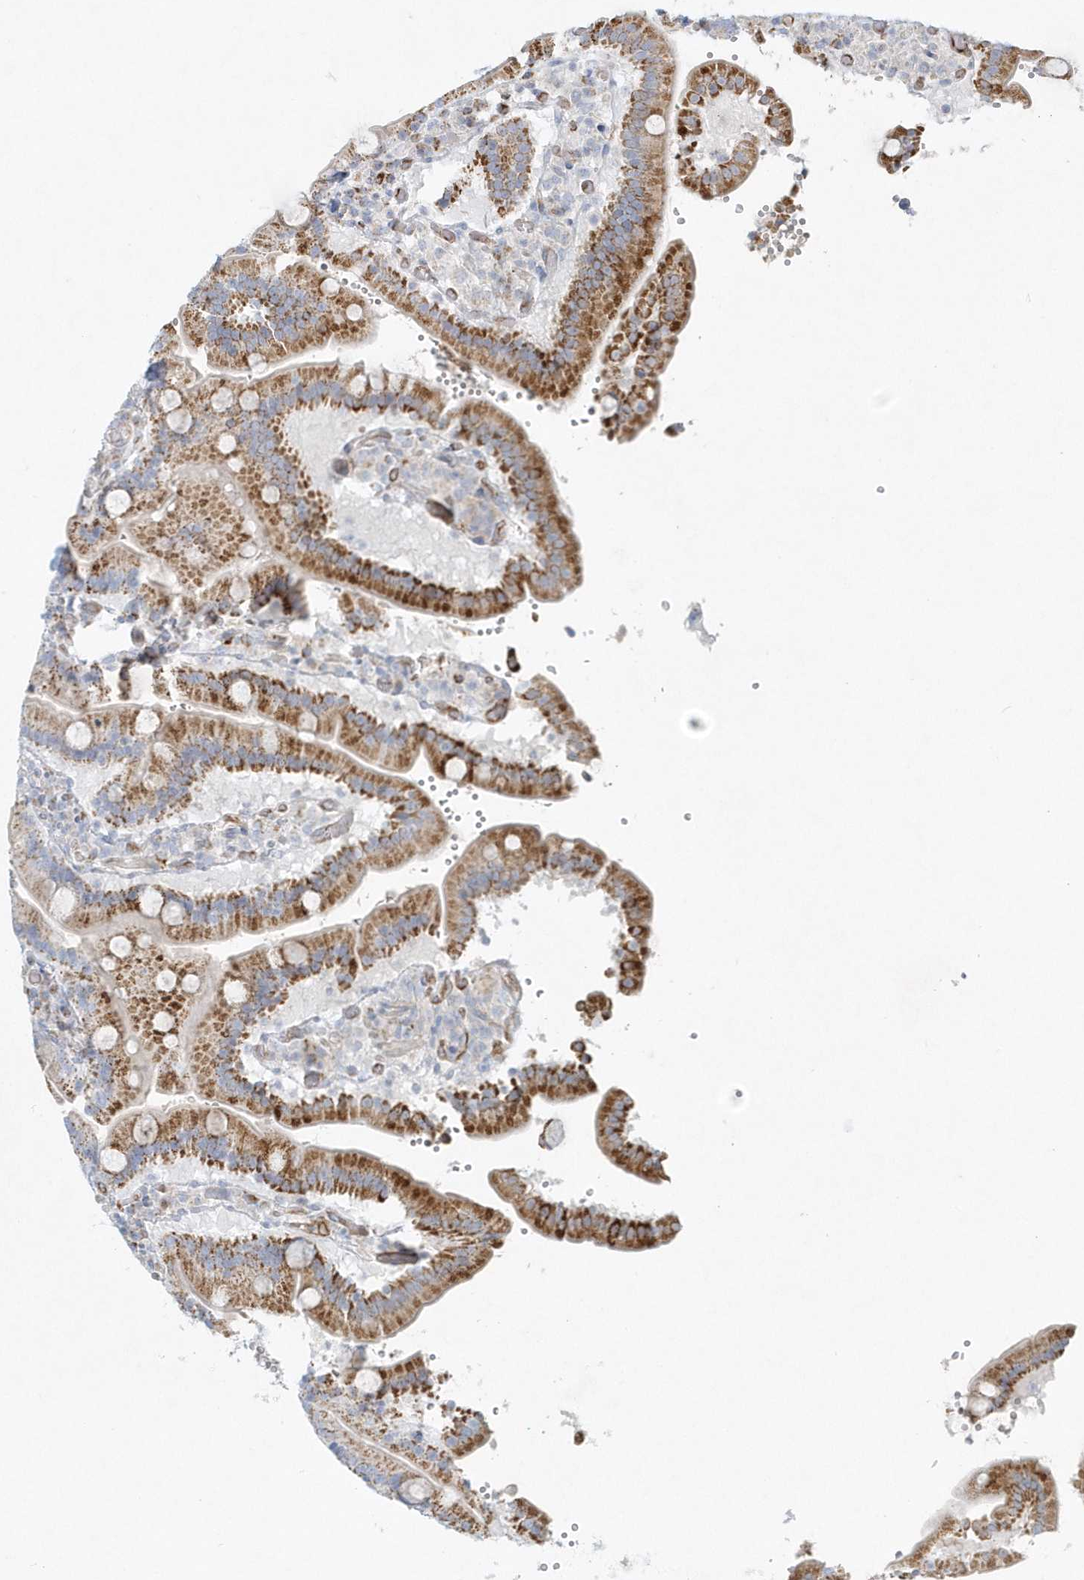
{"staining": {"intensity": "moderate", "quantity": "25%-75%", "location": "cytoplasmic/membranous"}, "tissue": "duodenum", "cell_type": "Glandular cells", "image_type": "normal", "snomed": [{"axis": "morphology", "description": "Normal tissue, NOS"}, {"axis": "topography", "description": "Duodenum"}], "caption": "This photomicrograph shows immunohistochemistry (IHC) staining of unremarkable duodenum, with medium moderate cytoplasmic/membranous expression in approximately 25%-75% of glandular cells.", "gene": "DNAH1", "patient": {"sex": "female", "age": 62}}